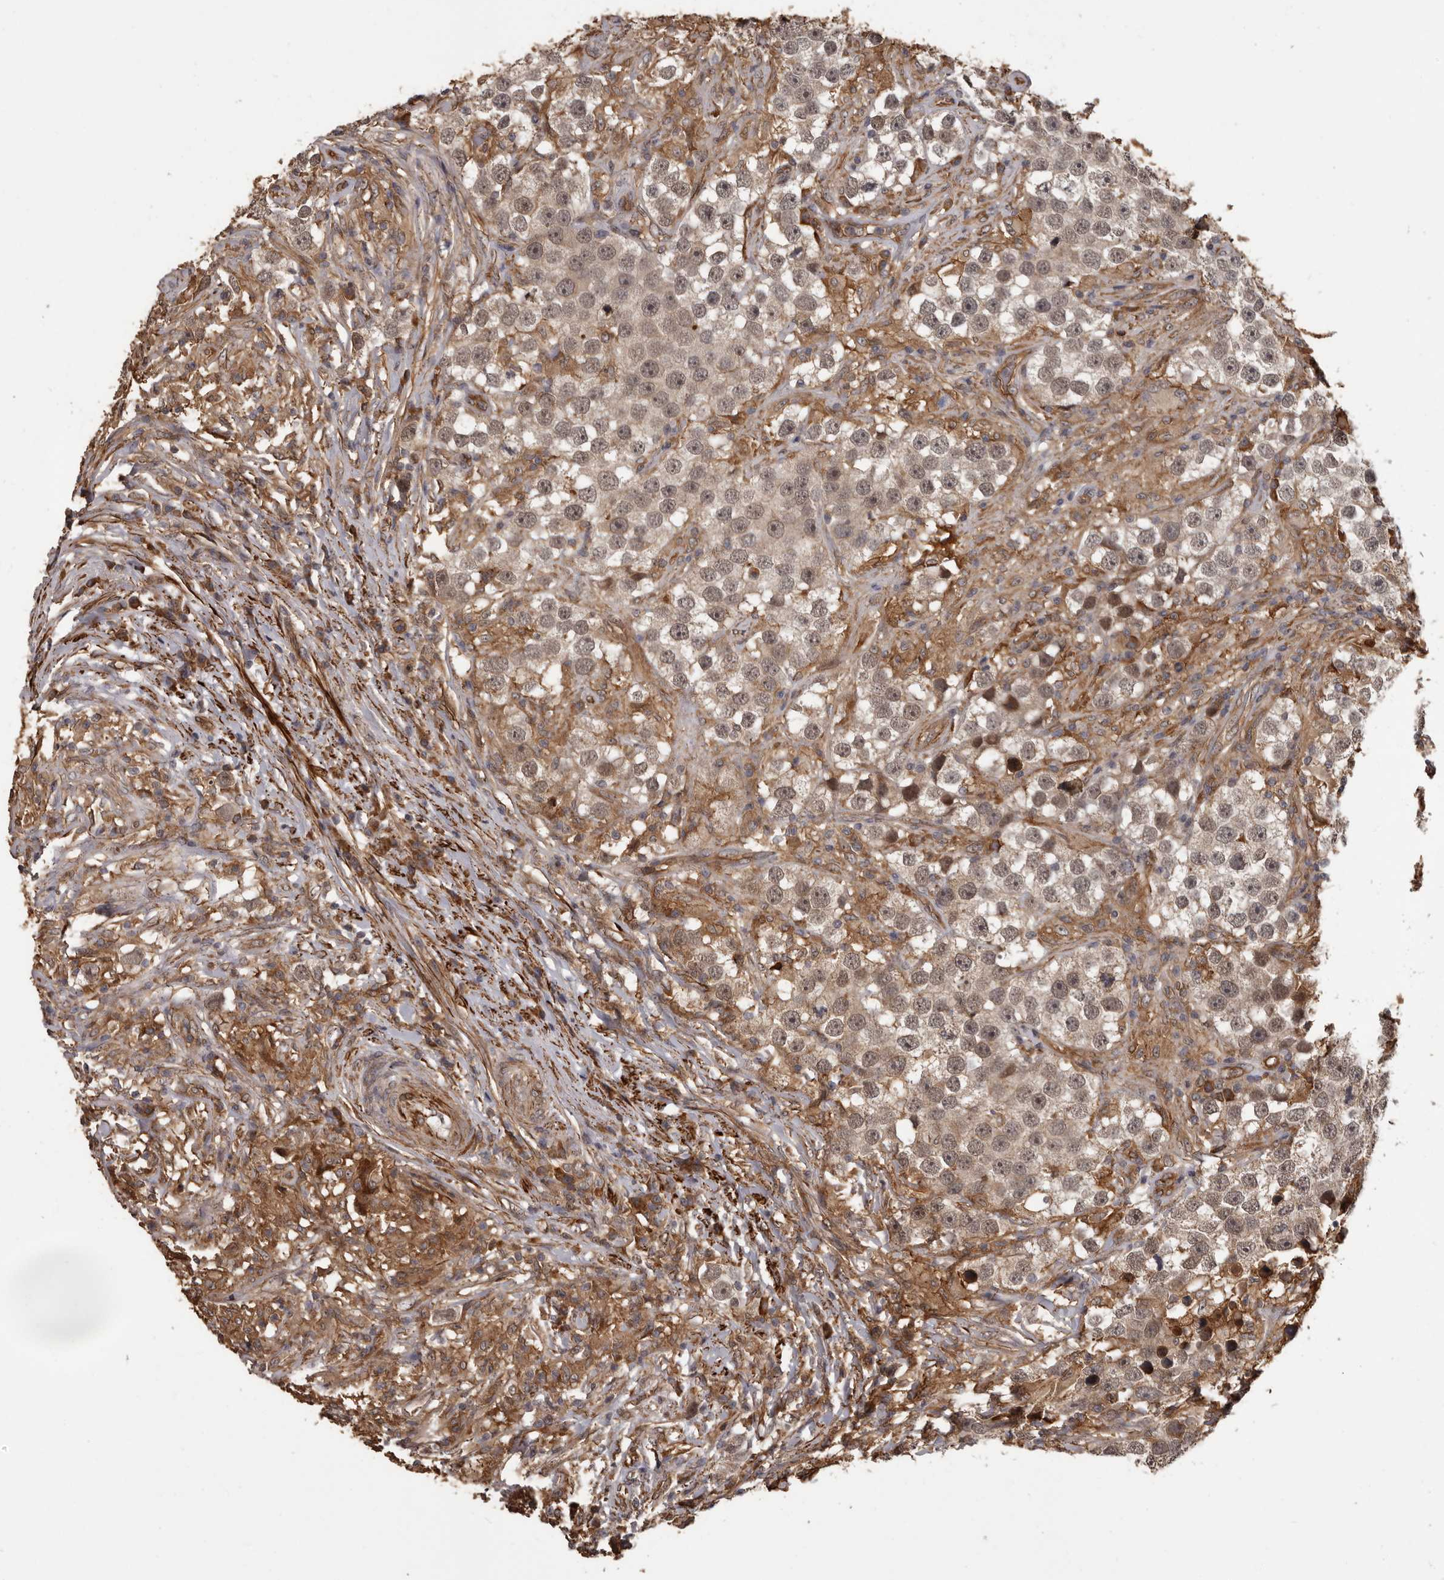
{"staining": {"intensity": "moderate", "quantity": "<25%", "location": "cytoplasmic/membranous,nuclear"}, "tissue": "testis cancer", "cell_type": "Tumor cells", "image_type": "cancer", "snomed": [{"axis": "morphology", "description": "Seminoma, NOS"}, {"axis": "topography", "description": "Testis"}], "caption": "Tumor cells demonstrate low levels of moderate cytoplasmic/membranous and nuclear positivity in about <25% of cells in testis cancer.", "gene": "SLITRK6", "patient": {"sex": "male", "age": 49}}